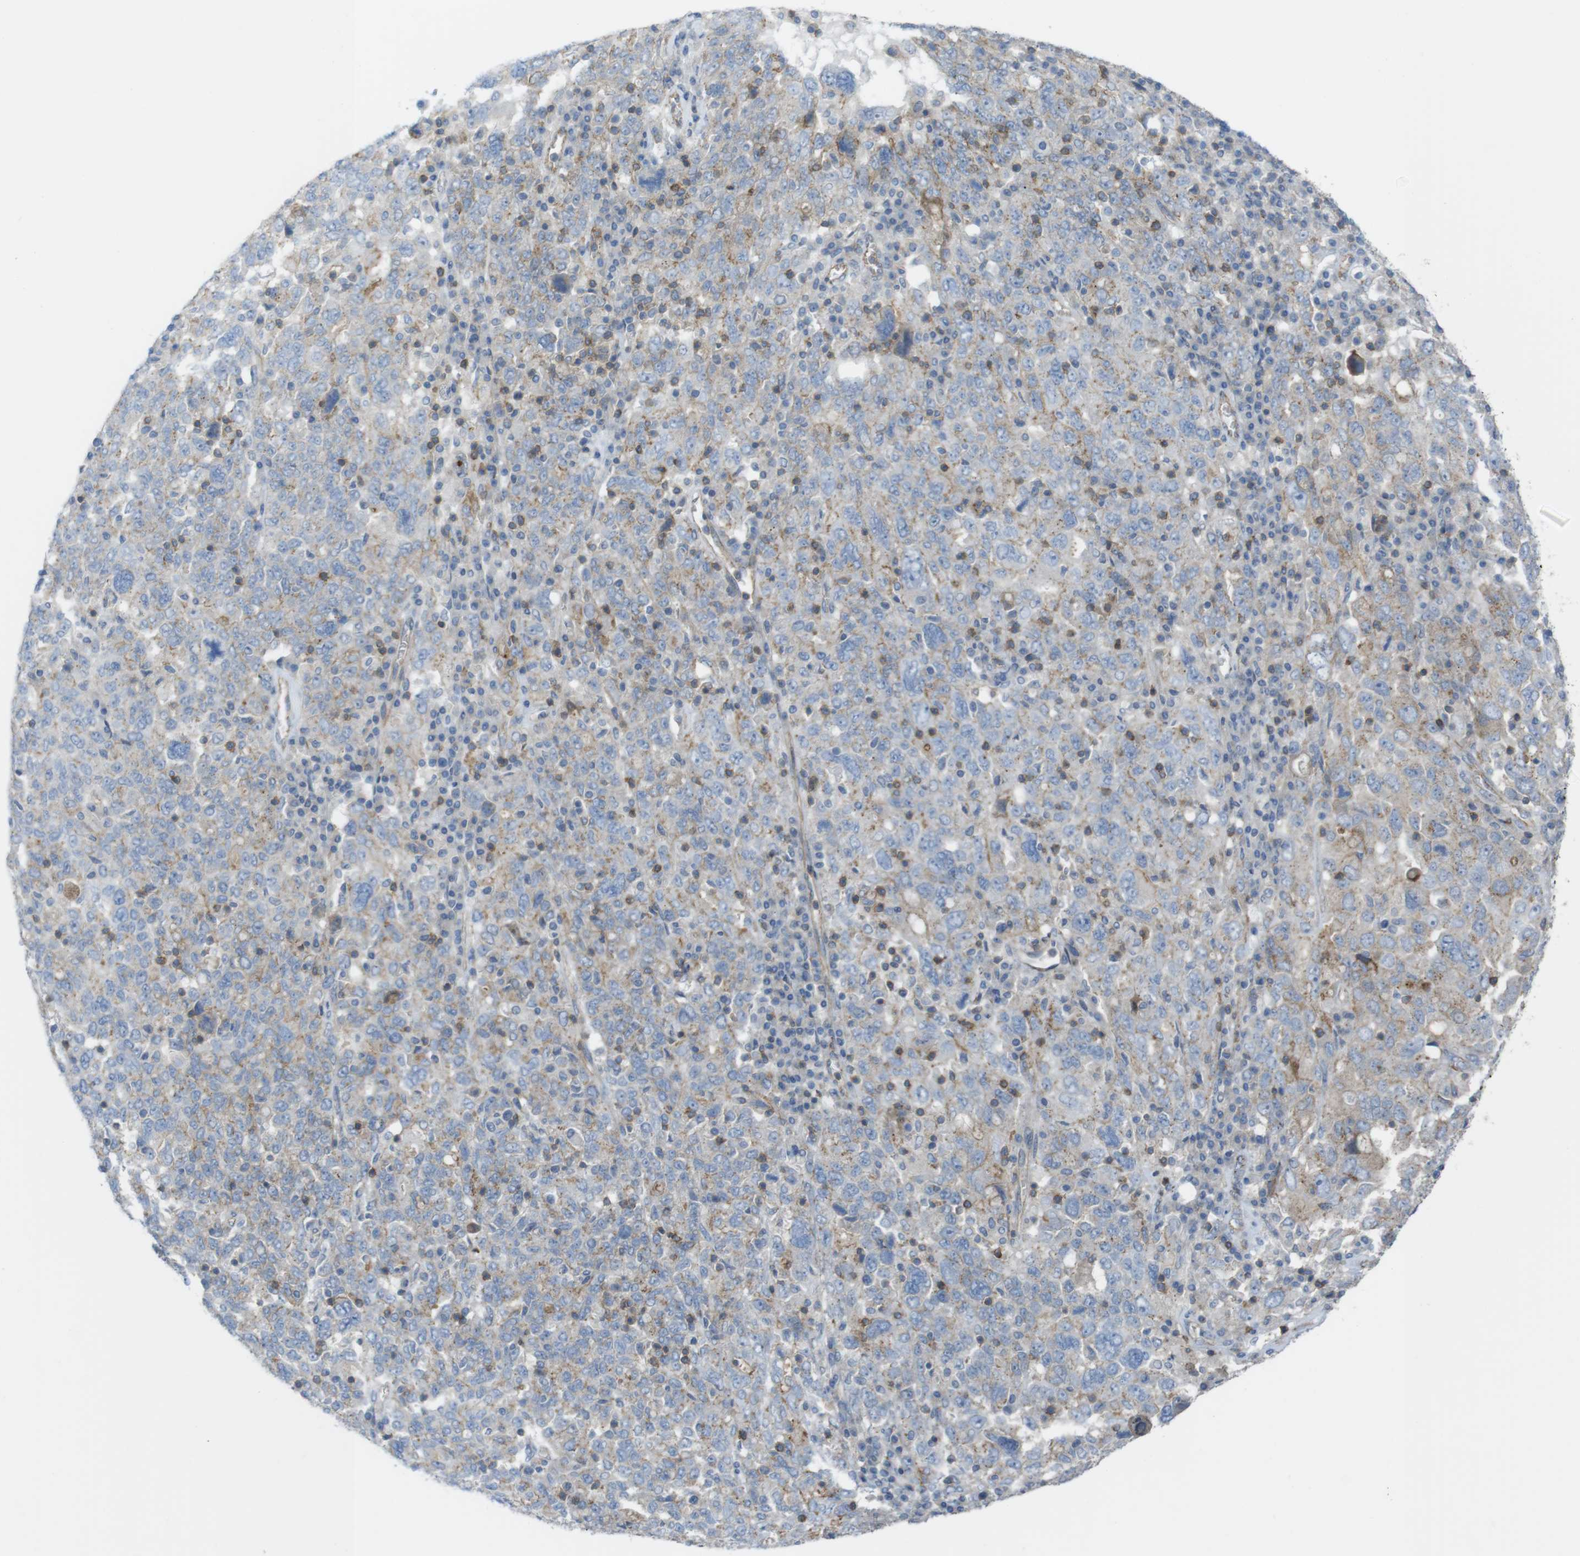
{"staining": {"intensity": "weak", "quantity": "25%-75%", "location": "cytoplasmic/membranous"}, "tissue": "ovarian cancer", "cell_type": "Tumor cells", "image_type": "cancer", "snomed": [{"axis": "morphology", "description": "Carcinoma, endometroid"}, {"axis": "topography", "description": "Ovary"}], "caption": "IHC image of ovarian cancer (endometroid carcinoma) stained for a protein (brown), which displays low levels of weak cytoplasmic/membranous positivity in approximately 25%-75% of tumor cells.", "gene": "PREX2", "patient": {"sex": "female", "age": 62}}